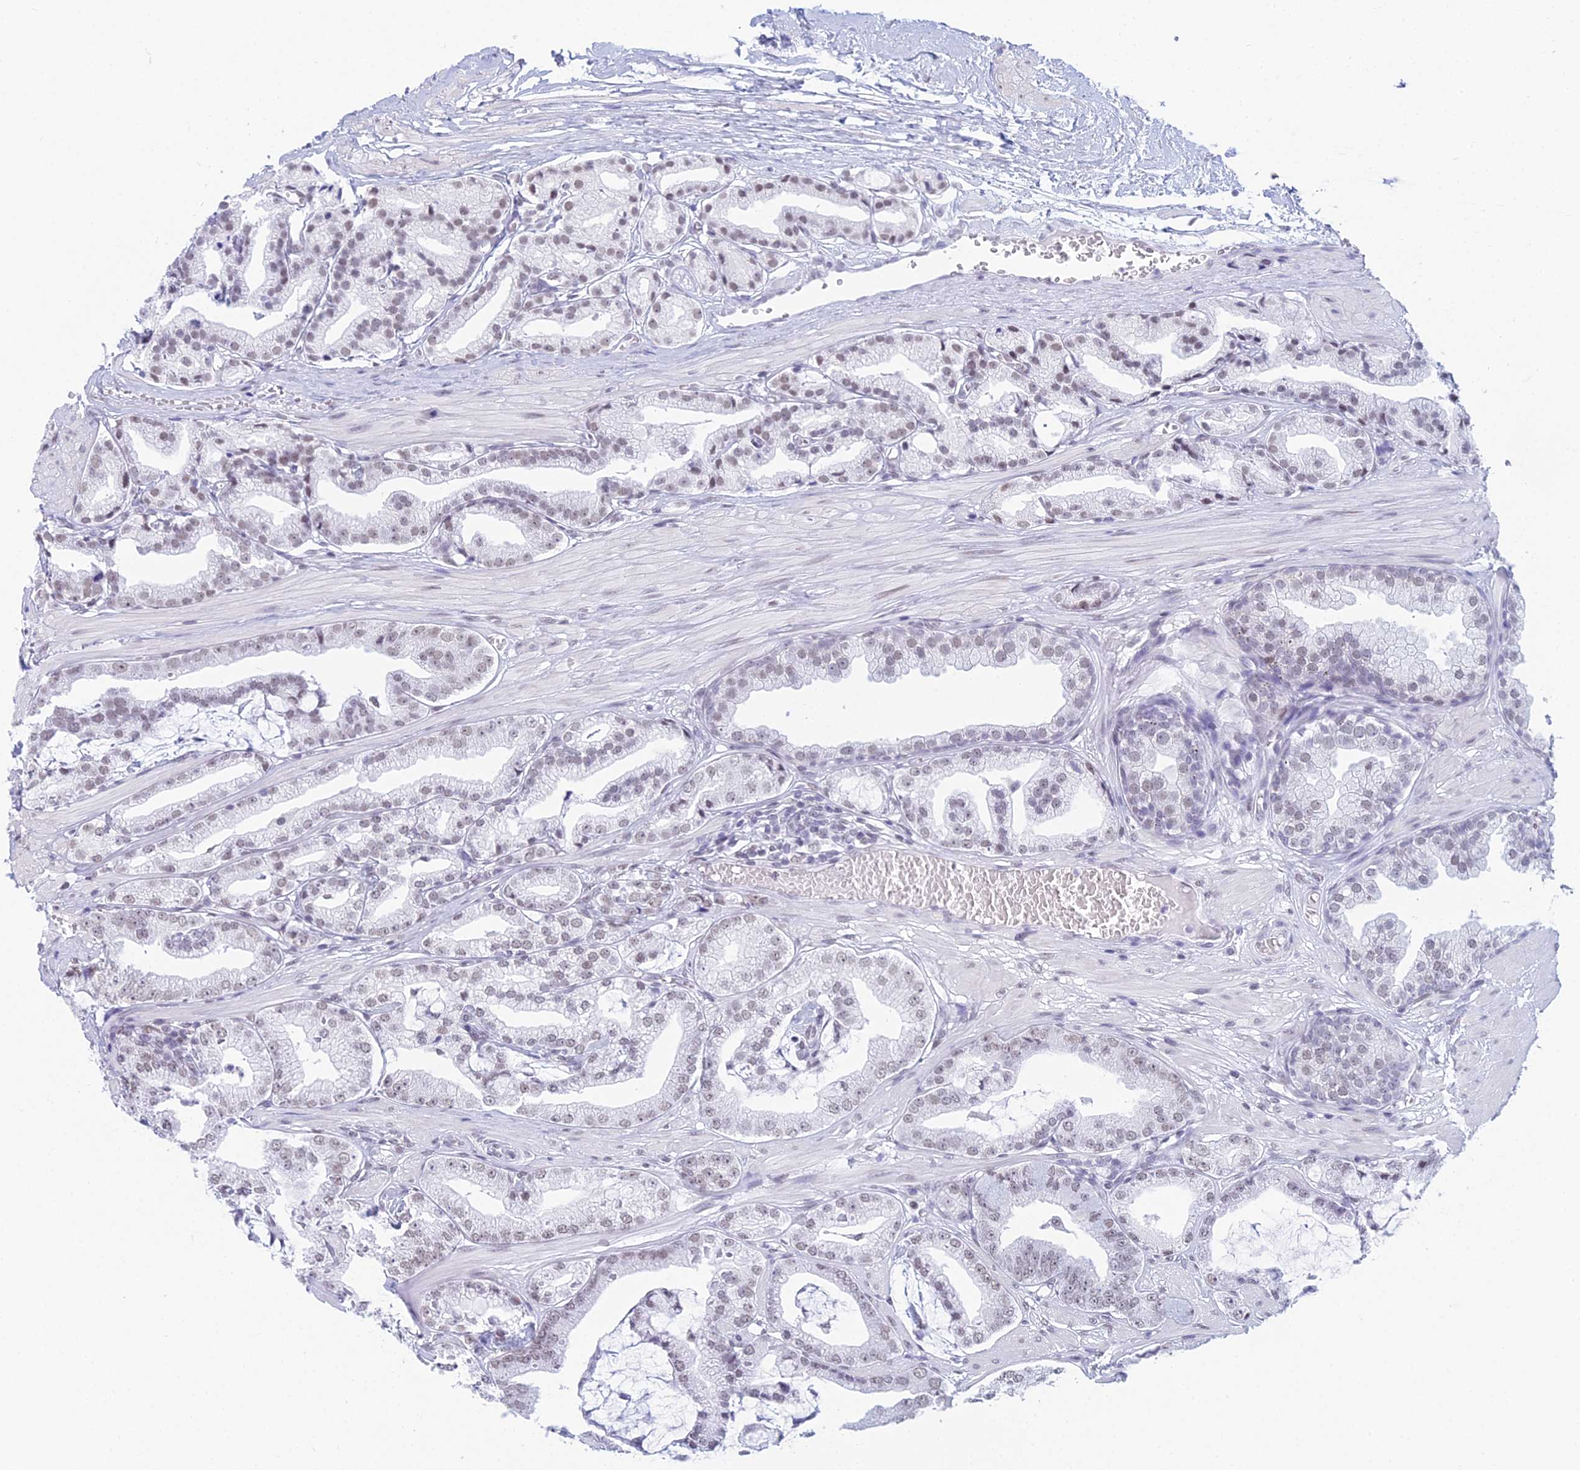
{"staining": {"intensity": "weak", "quantity": ">75%", "location": "nuclear"}, "tissue": "prostate cancer", "cell_type": "Tumor cells", "image_type": "cancer", "snomed": [{"axis": "morphology", "description": "Adenocarcinoma, High grade"}, {"axis": "topography", "description": "Prostate"}], "caption": "Immunohistochemical staining of prostate cancer reveals weak nuclear protein positivity in about >75% of tumor cells.", "gene": "CDC26", "patient": {"sex": "male", "age": 71}}